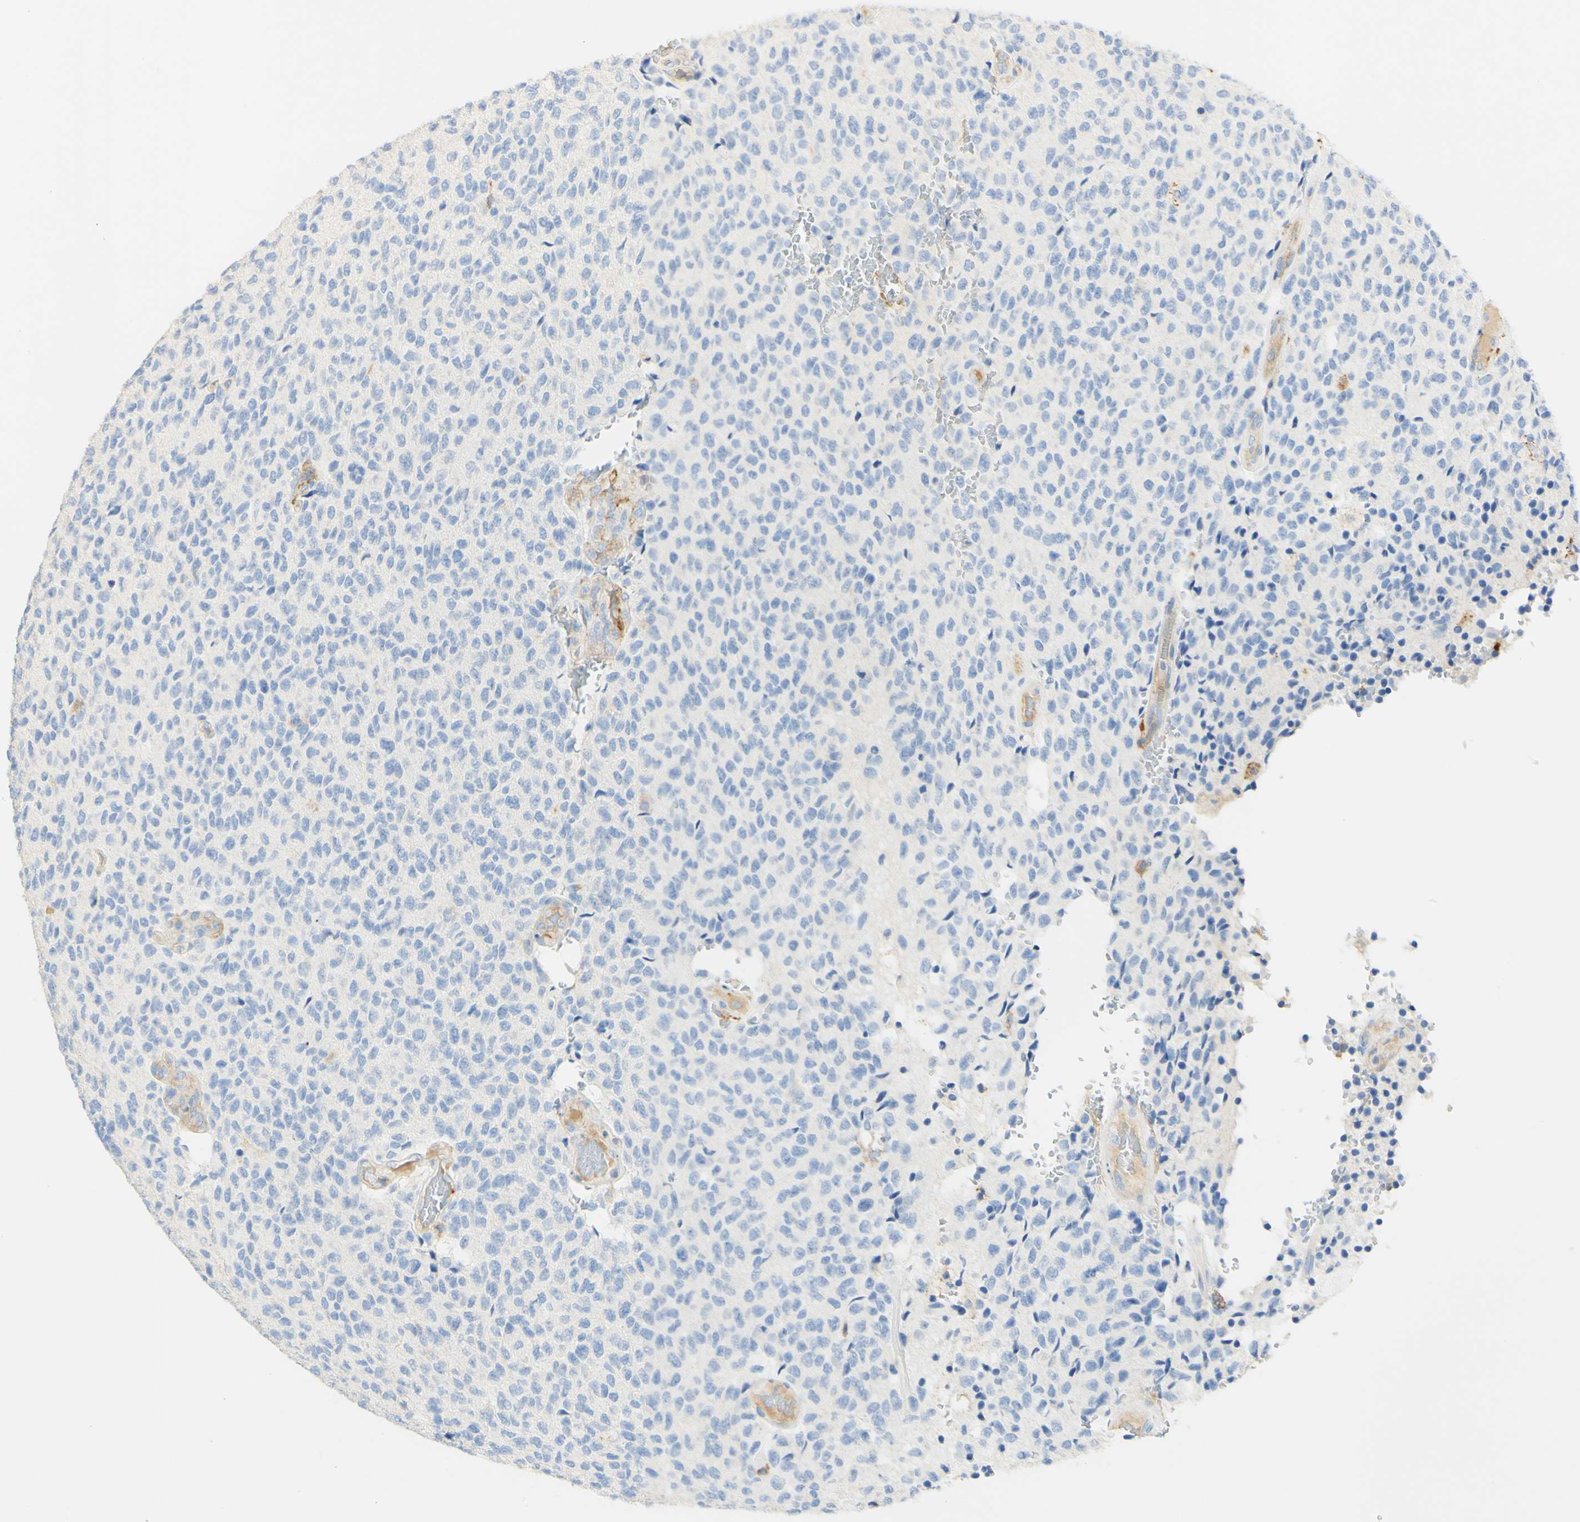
{"staining": {"intensity": "negative", "quantity": "none", "location": "none"}, "tissue": "glioma", "cell_type": "Tumor cells", "image_type": "cancer", "snomed": [{"axis": "morphology", "description": "Glioma, malignant, High grade"}, {"axis": "topography", "description": "pancreas cauda"}], "caption": "The immunohistochemistry (IHC) micrograph has no significant expression in tumor cells of glioma tissue. The staining is performed using DAB (3,3'-diaminobenzidine) brown chromogen with nuclei counter-stained in using hematoxylin.", "gene": "FCGRT", "patient": {"sex": "male", "age": 60}}